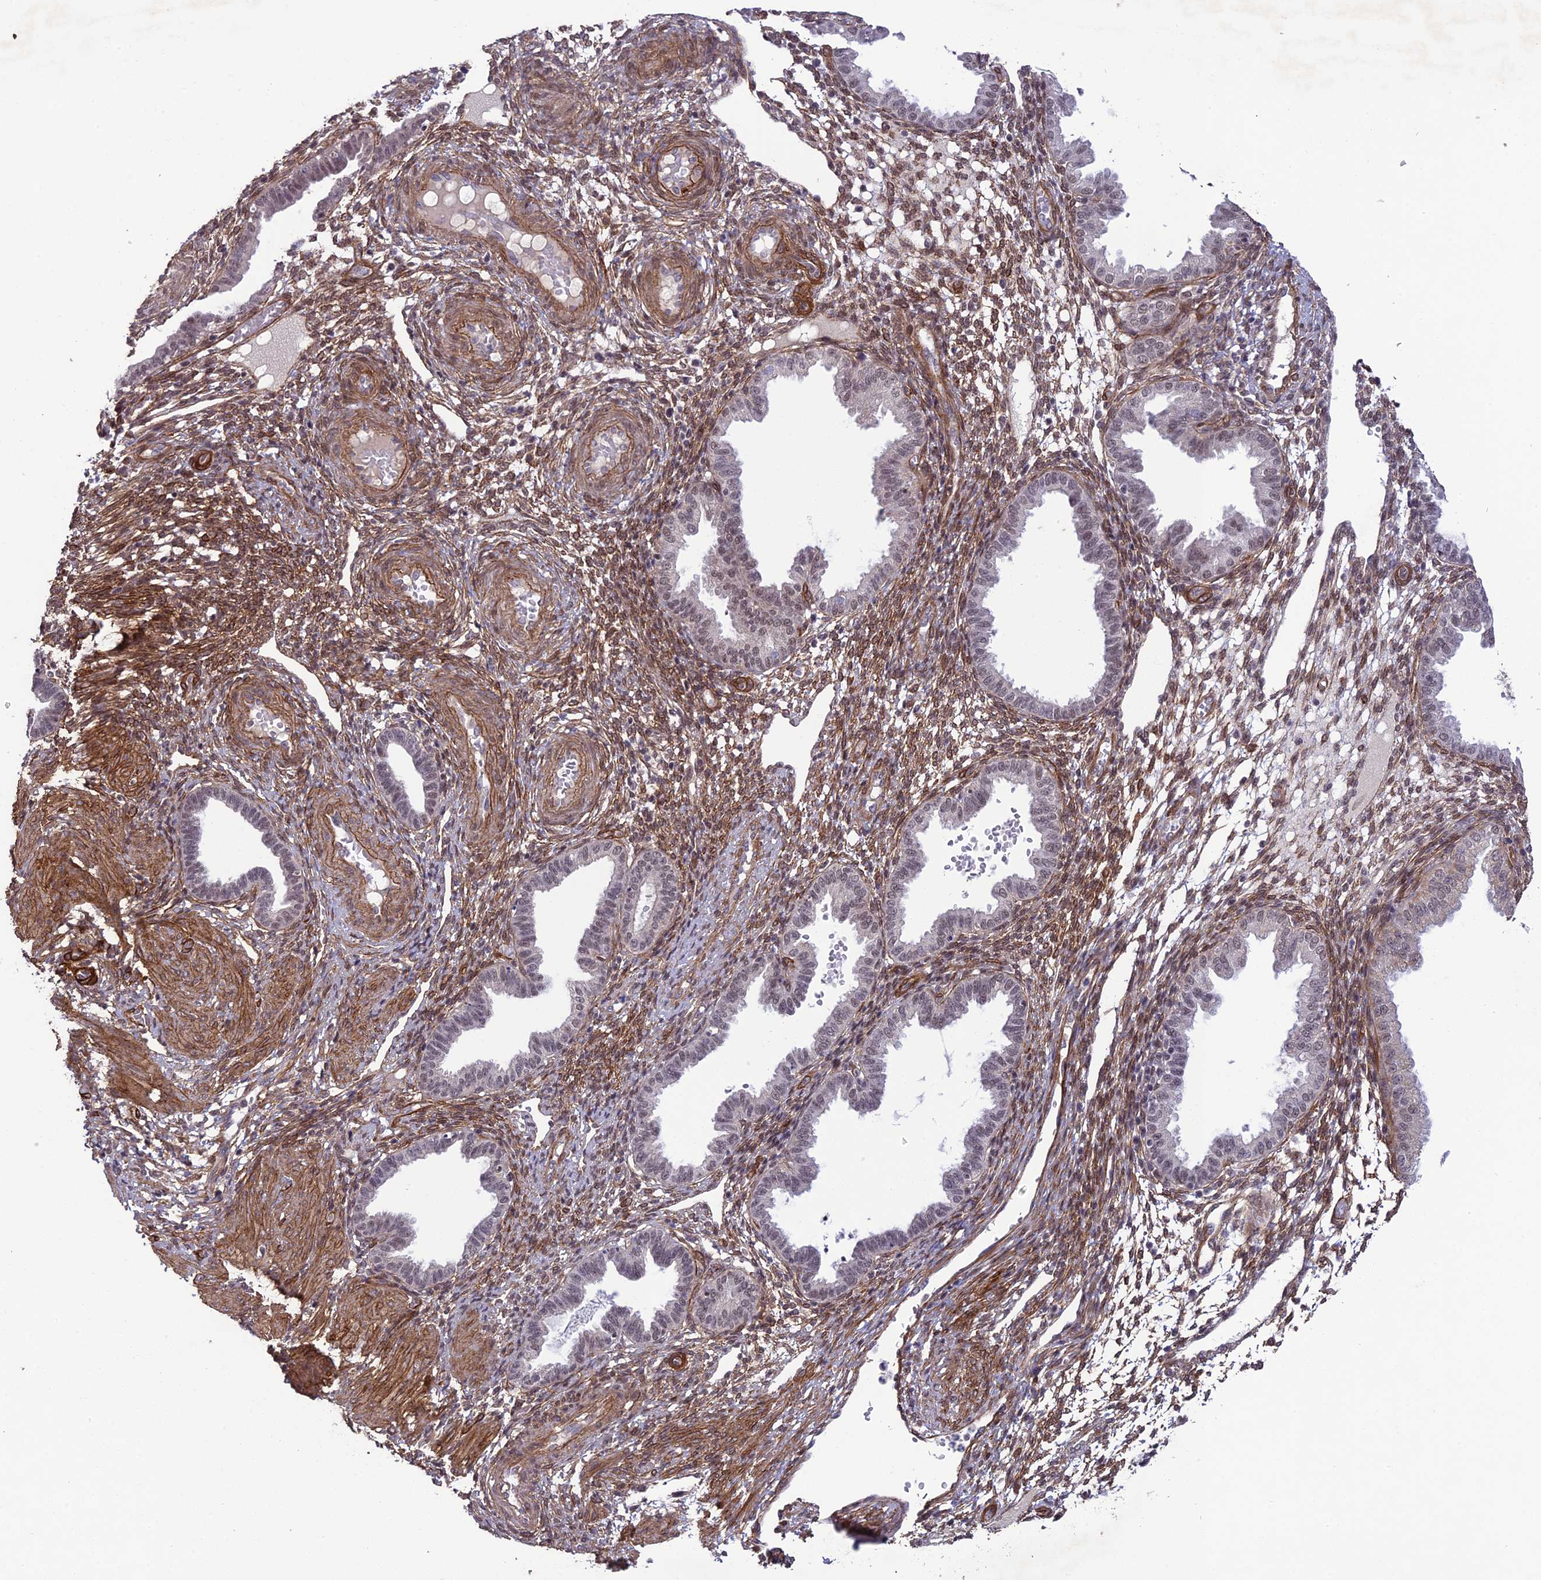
{"staining": {"intensity": "moderate", "quantity": "25%-75%", "location": "cytoplasmic/membranous,nuclear"}, "tissue": "endometrium", "cell_type": "Cells in endometrial stroma", "image_type": "normal", "snomed": [{"axis": "morphology", "description": "Normal tissue, NOS"}, {"axis": "topography", "description": "Endometrium"}], "caption": "Endometrium stained with immunohistochemistry exhibits moderate cytoplasmic/membranous,nuclear positivity in about 25%-75% of cells in endometrial stroma. Using DAB (3,3'-diaminobenzidine) (brown) and hematoxylin (blue) stains, captured at high magnification using brightfield microscopy.", "gene": "TNS1", "patient": {"sex": "female", "age": 33}}